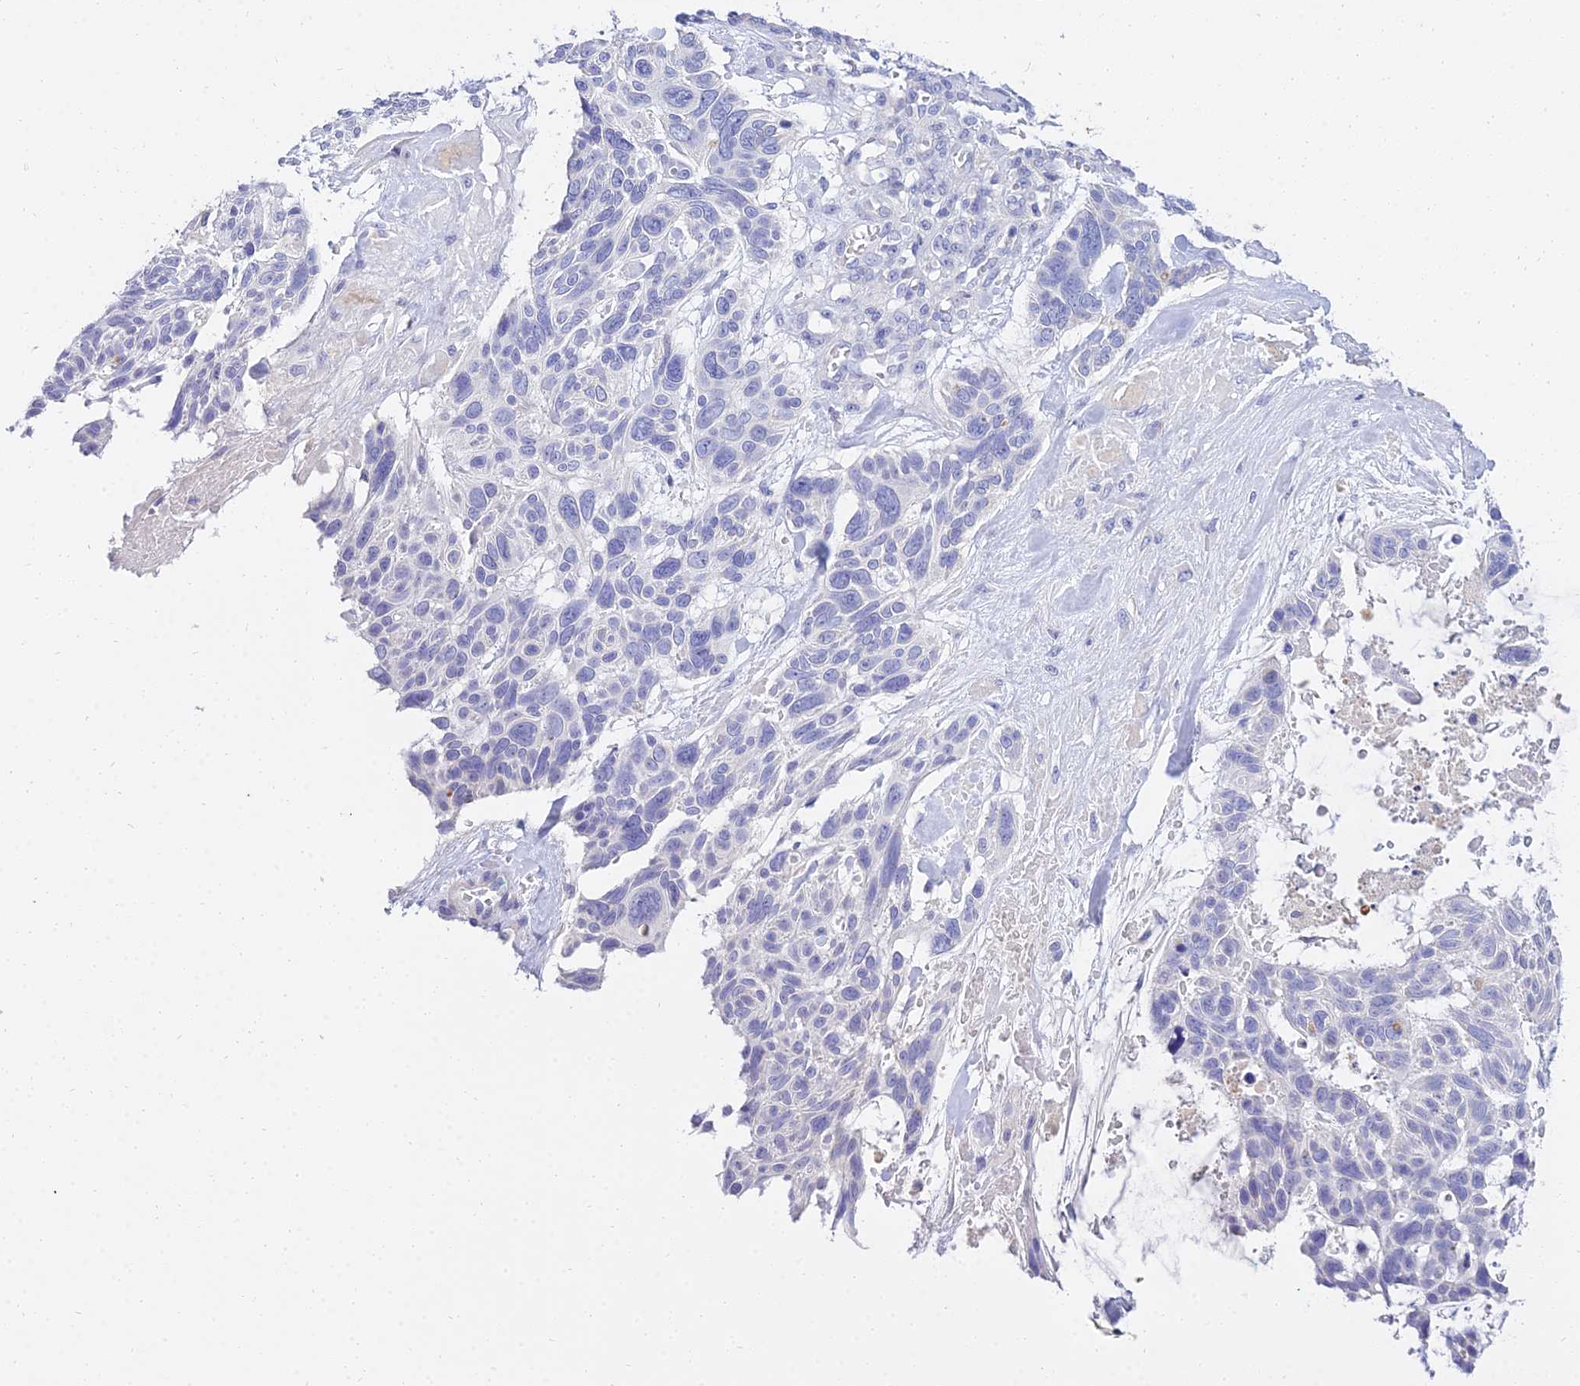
{"staining": {"intensity": "negative", "quantity": "none", "location": "none"}, "tissue": "skin cancer", "cell_type": "Tumor cells", "image_type": "cancer", "snomed": [{"axis": "morphology", "description": "Basal cell carcinoma"}, {"axis": "topography", "description": "Skin"}], "caption": "Skin cancer was stained to show a protein in brown. There is no significant positivity in tumor cells.", "gene": "VWC2L", "patient": {"sex": "male", "age": 88}}